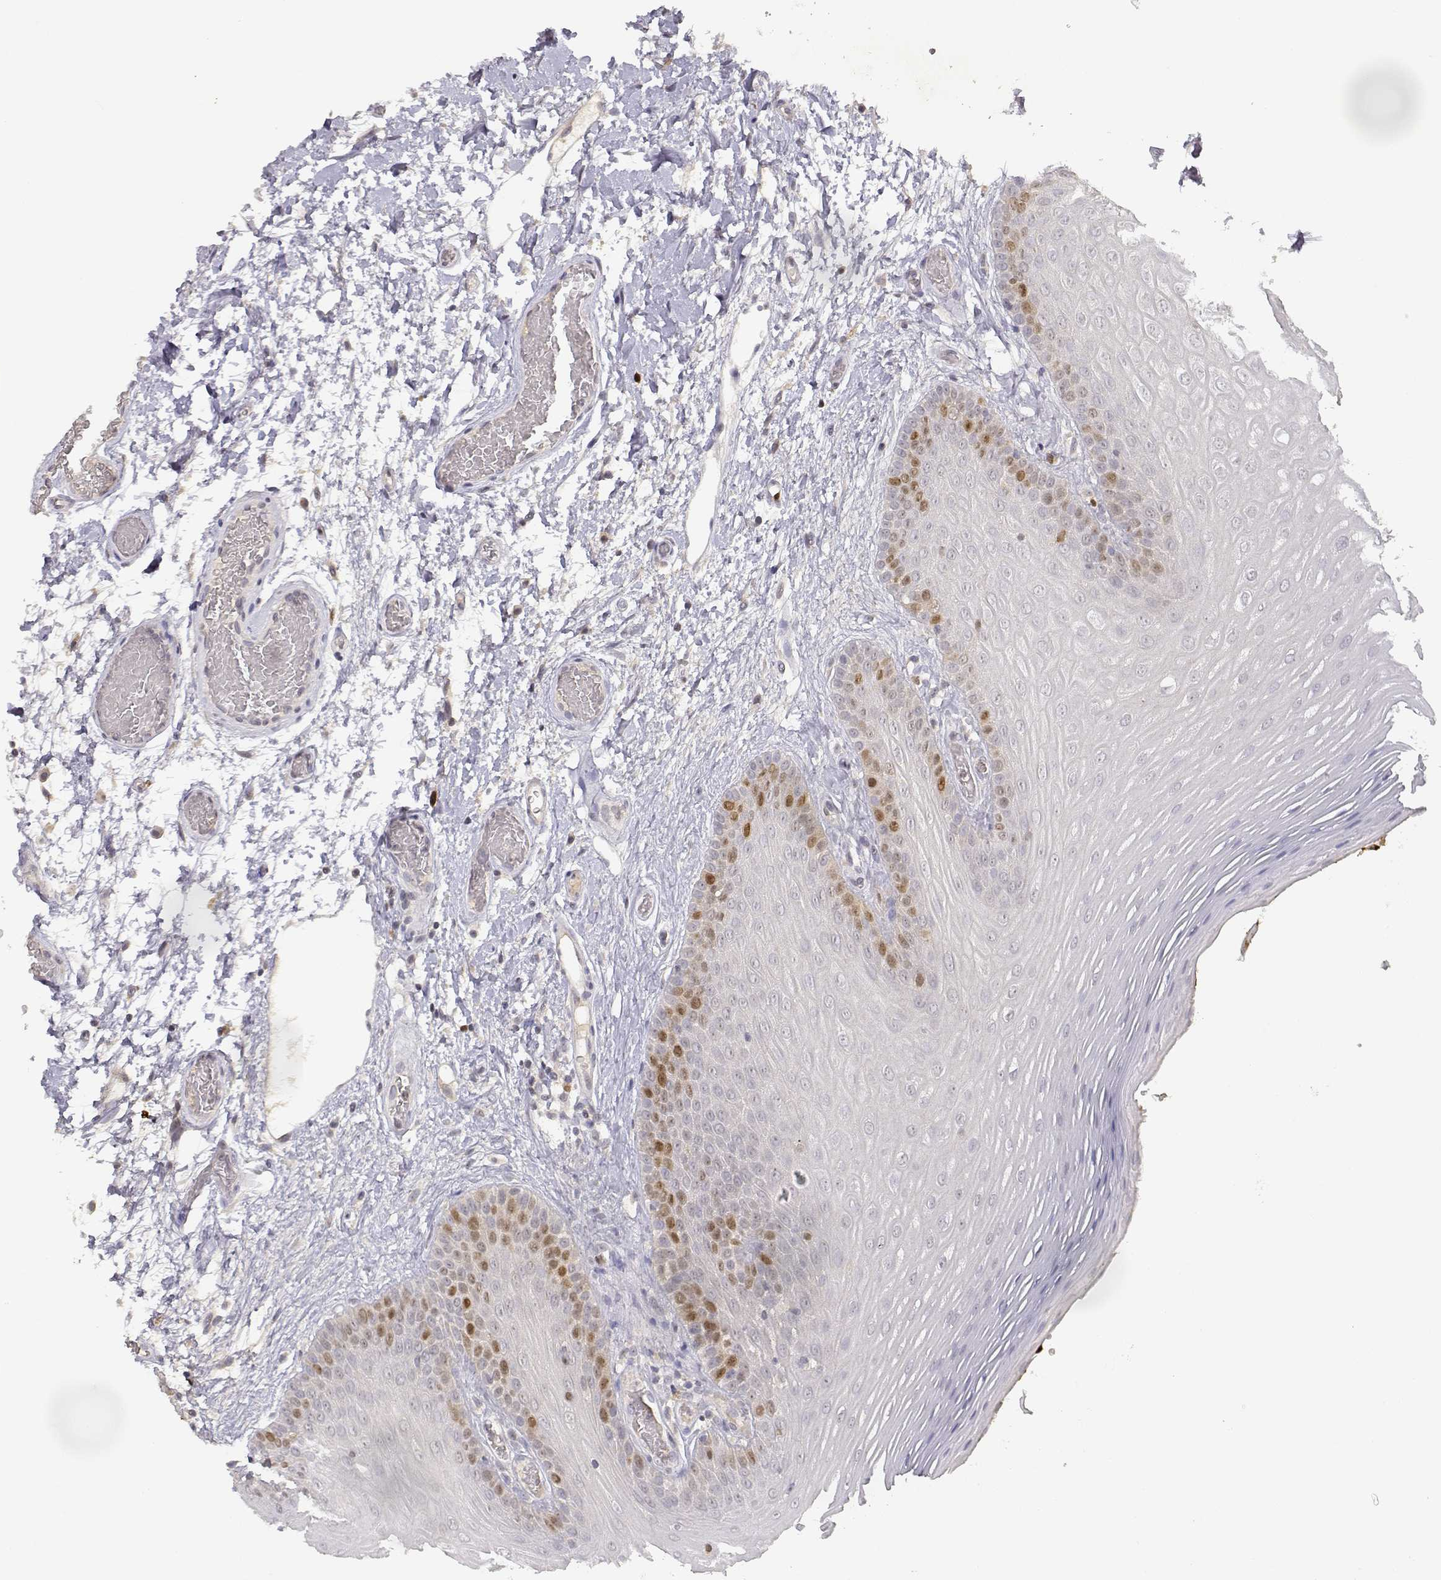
{"staining": {"intensity": "moderate", "quantity": "<25%", "location": "nuclear"}, "tissue": "oral mucosa", "cell_type": "Squamous epithelial cells", "image_type": "normal", "snomed": [{"axis": "morphology", "description": "Normal tissue, NOS"}, {"axis": "morphology", "description": "Squamous cell carcinoma, NOS"}, {"axis": "topography", "description": "Oral tissue"}, {"axis": "topography", "description": "Head-Neck"}], "caption": "Approximately <25% of squamous epithelial cells in normal human oral mucosa show moderate nuclear protein positivity as visualized by brown immunohistochemical staining.", "gene": "RAD51", "patient": {"sex": "male", "age": 78}}